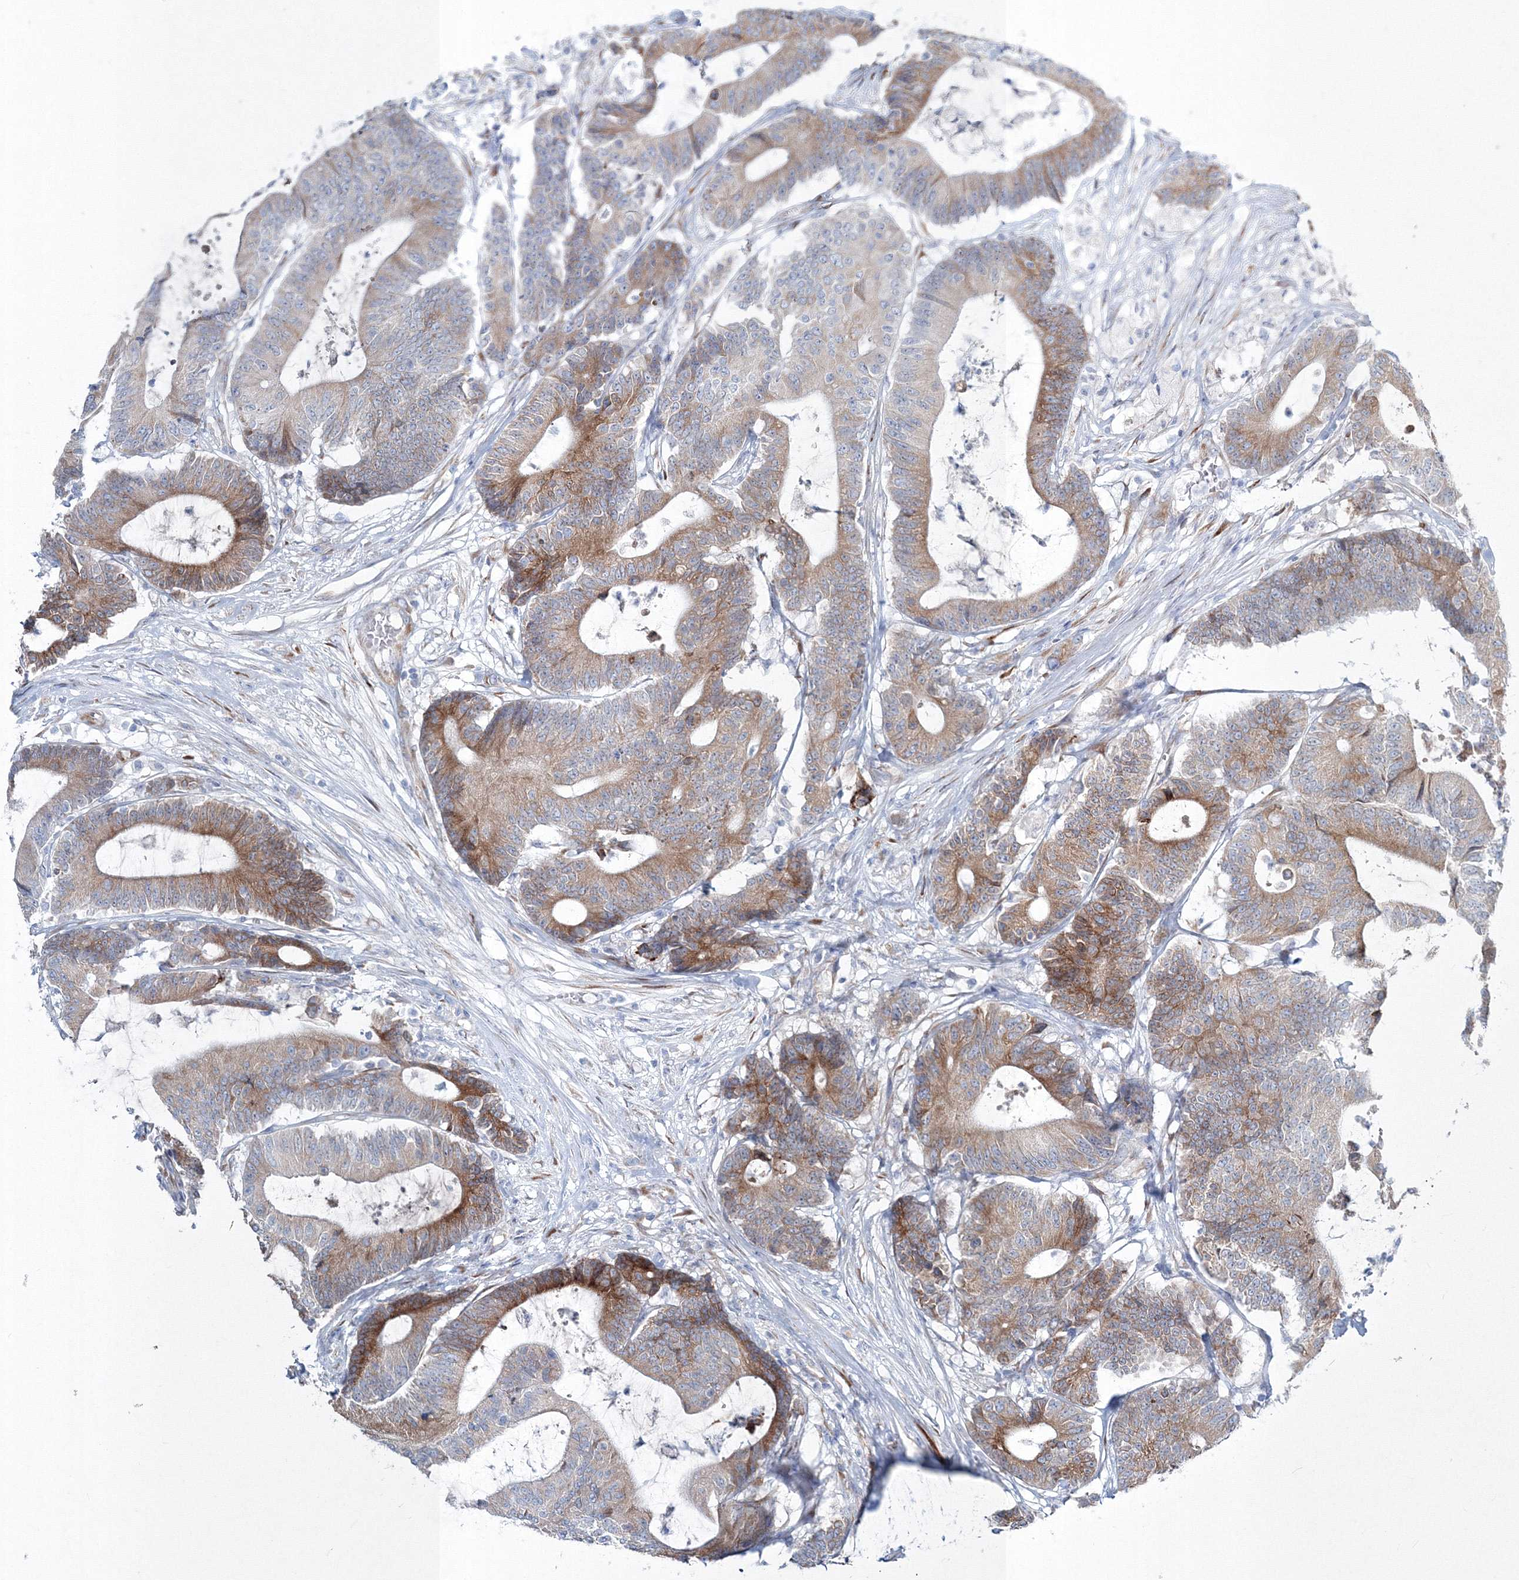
{"staining": {"intensity": "moderate", "quantity": "25%-75%", "location": "cytoplasmic/membranous"}, "tissue": "colorectal cancer", "cell_type": "Tumor cells", "image_type": "cancer", "snomed": [{"axis": "morphology", "description": "Adenocarcinoma, NOS"}, {"axis": "topography", "description": "Colon"}], "caption": "Tumor cells display medium levels of moderate cytoplasmic/membranous positivity in about 25%-75% of cells in adenocarcinoma (colorectal). (DAB IHC with brightfield microscopy, high magnification).", "gene": "RCN1", "patient": {"sex": "female", "age": 84}}